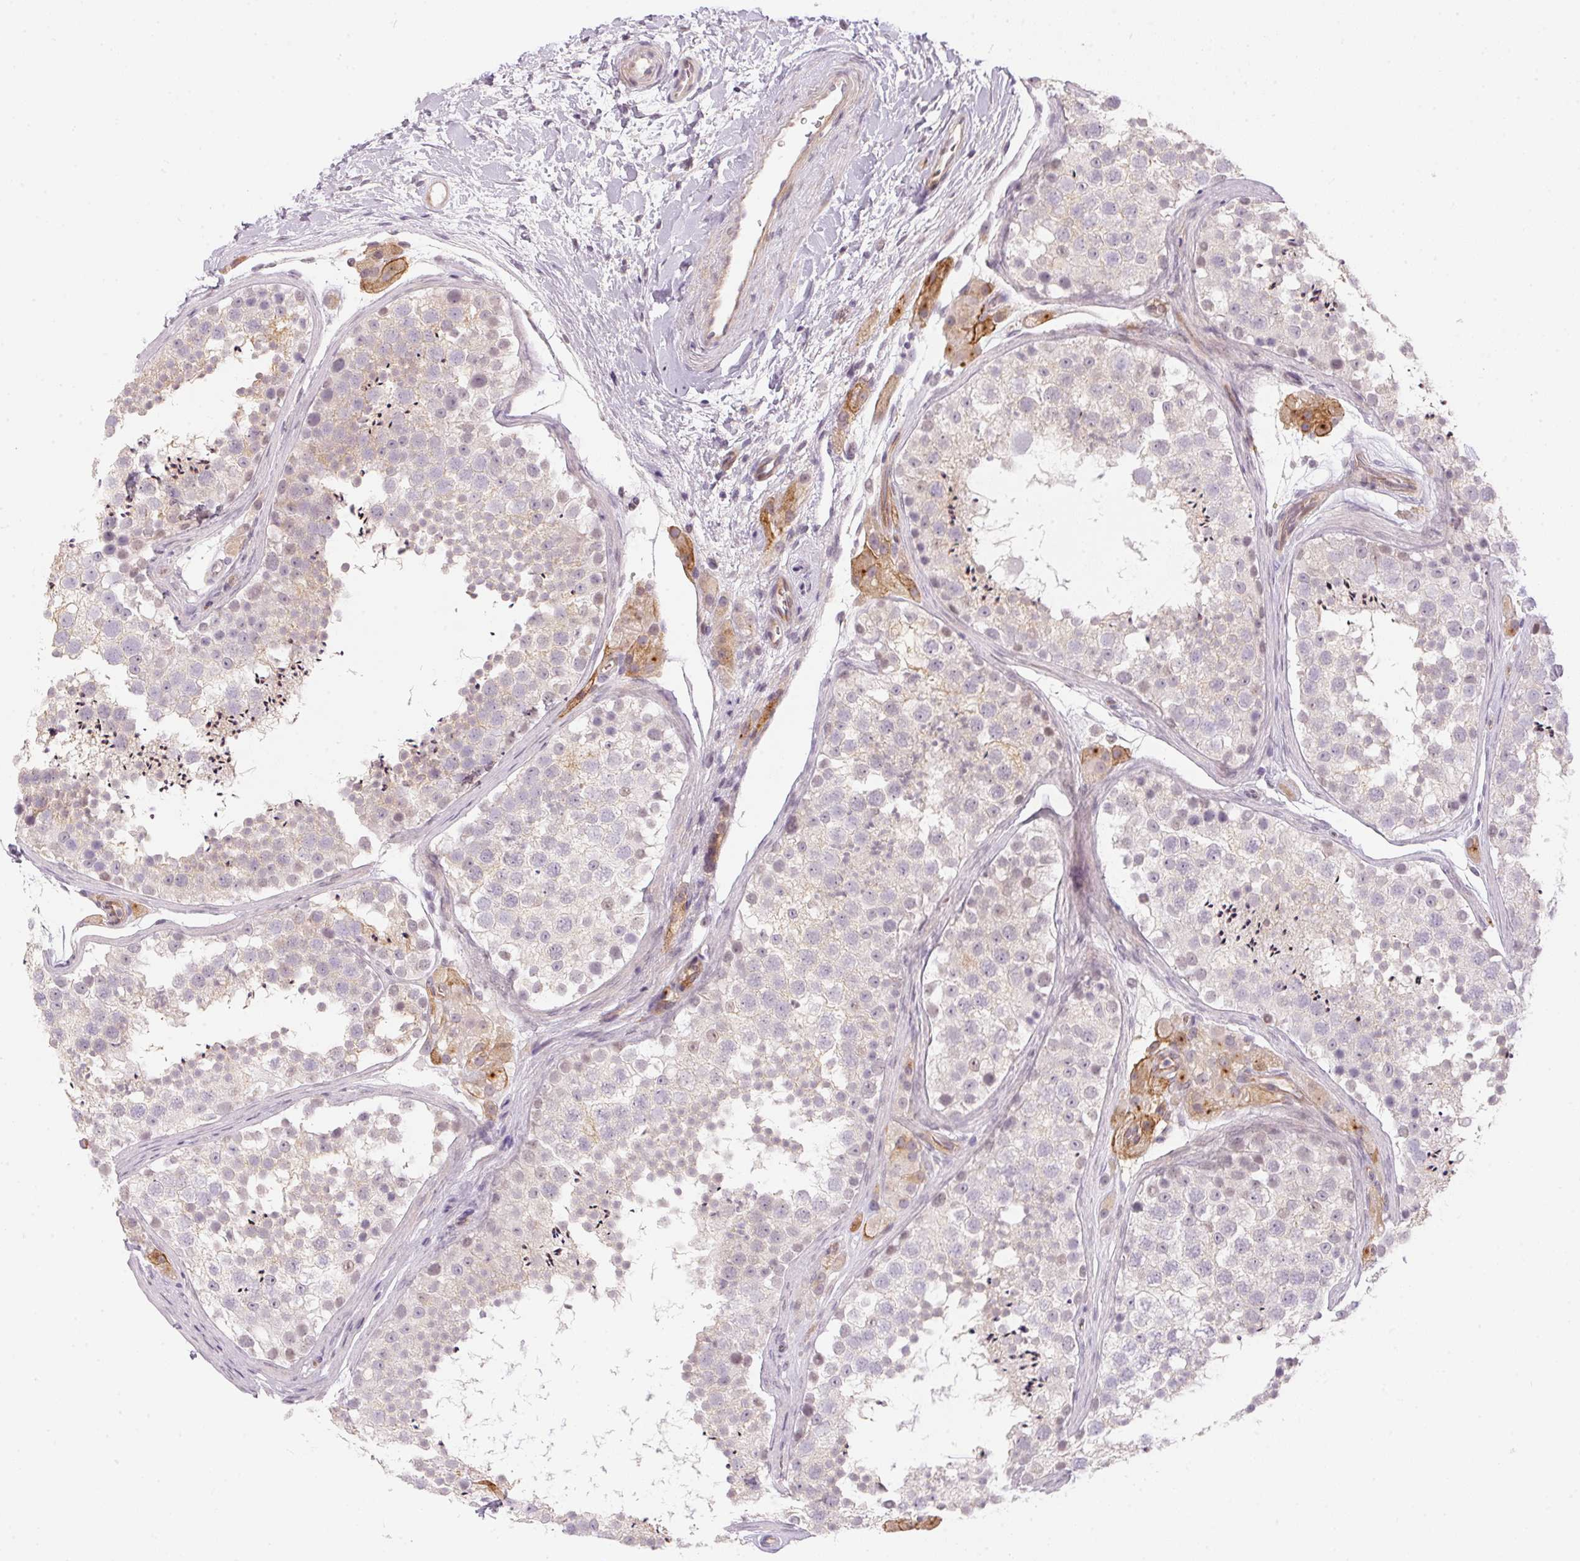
{"staining": {"intensity": "weak", "quantity": "<25%", "location": "cytoplasmic/membranous"}, "tissue": "testis", "cell_type": "Cells in seminiferous ducts", "image_type": "normal", "snomed": [{"axis": "morphology", "description": "Normal tissue, NOS"}, {"axis": "topography", "description": "Testis"}], "caption": "IHC histopathology image of unremarkable testis: human testis stained with DAB reveals no significant protein expression in cells in seminiferous ducts.", "gene": "GDAP1L1", "patient": {"sex": "male", "age": 41}}